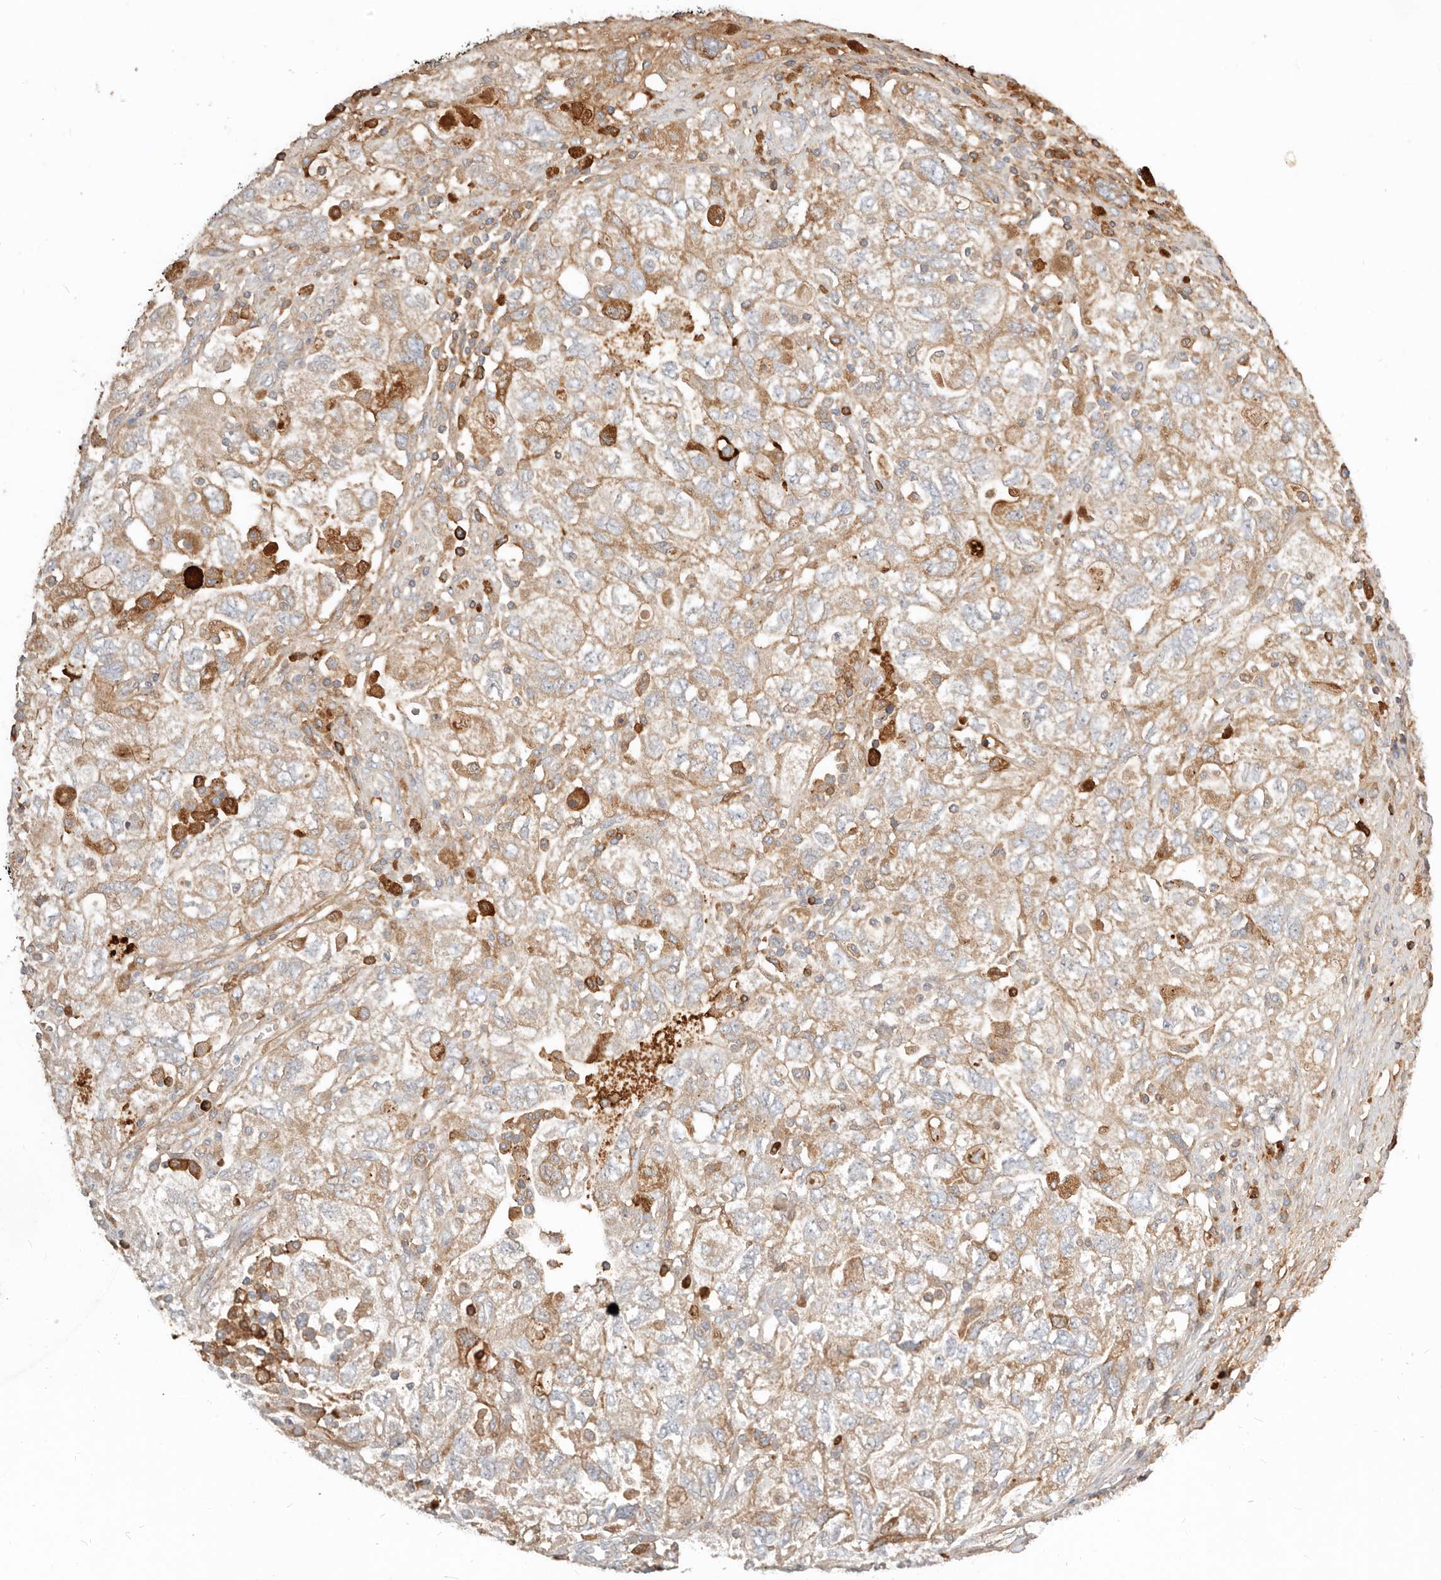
{"staining": {"intensity": "moderate", "quantity": "25%-75%", "location": "cytoplasmic/membranous"}, "tissue": "ovarian cancer", "cell_type": "Tumor cells", "image_type": "cancer", "snomed": [{"axis": "morphology", "description": "Carcinoma, NOS"}, {"axis": "morphology", "description": "Cystadenocarcinoma, serous, NOS"}, {"axis": "topography", "description": "Ovary"}], "caption": "Immunohistochemistry (DAB) staining of human ovarian cancer shows moderate cytoplasmic/membranous protein expression in about 25%-75% of tumor cells.", "gene": "MTFR2", "patient": {"sex": "female", "age": 69}}